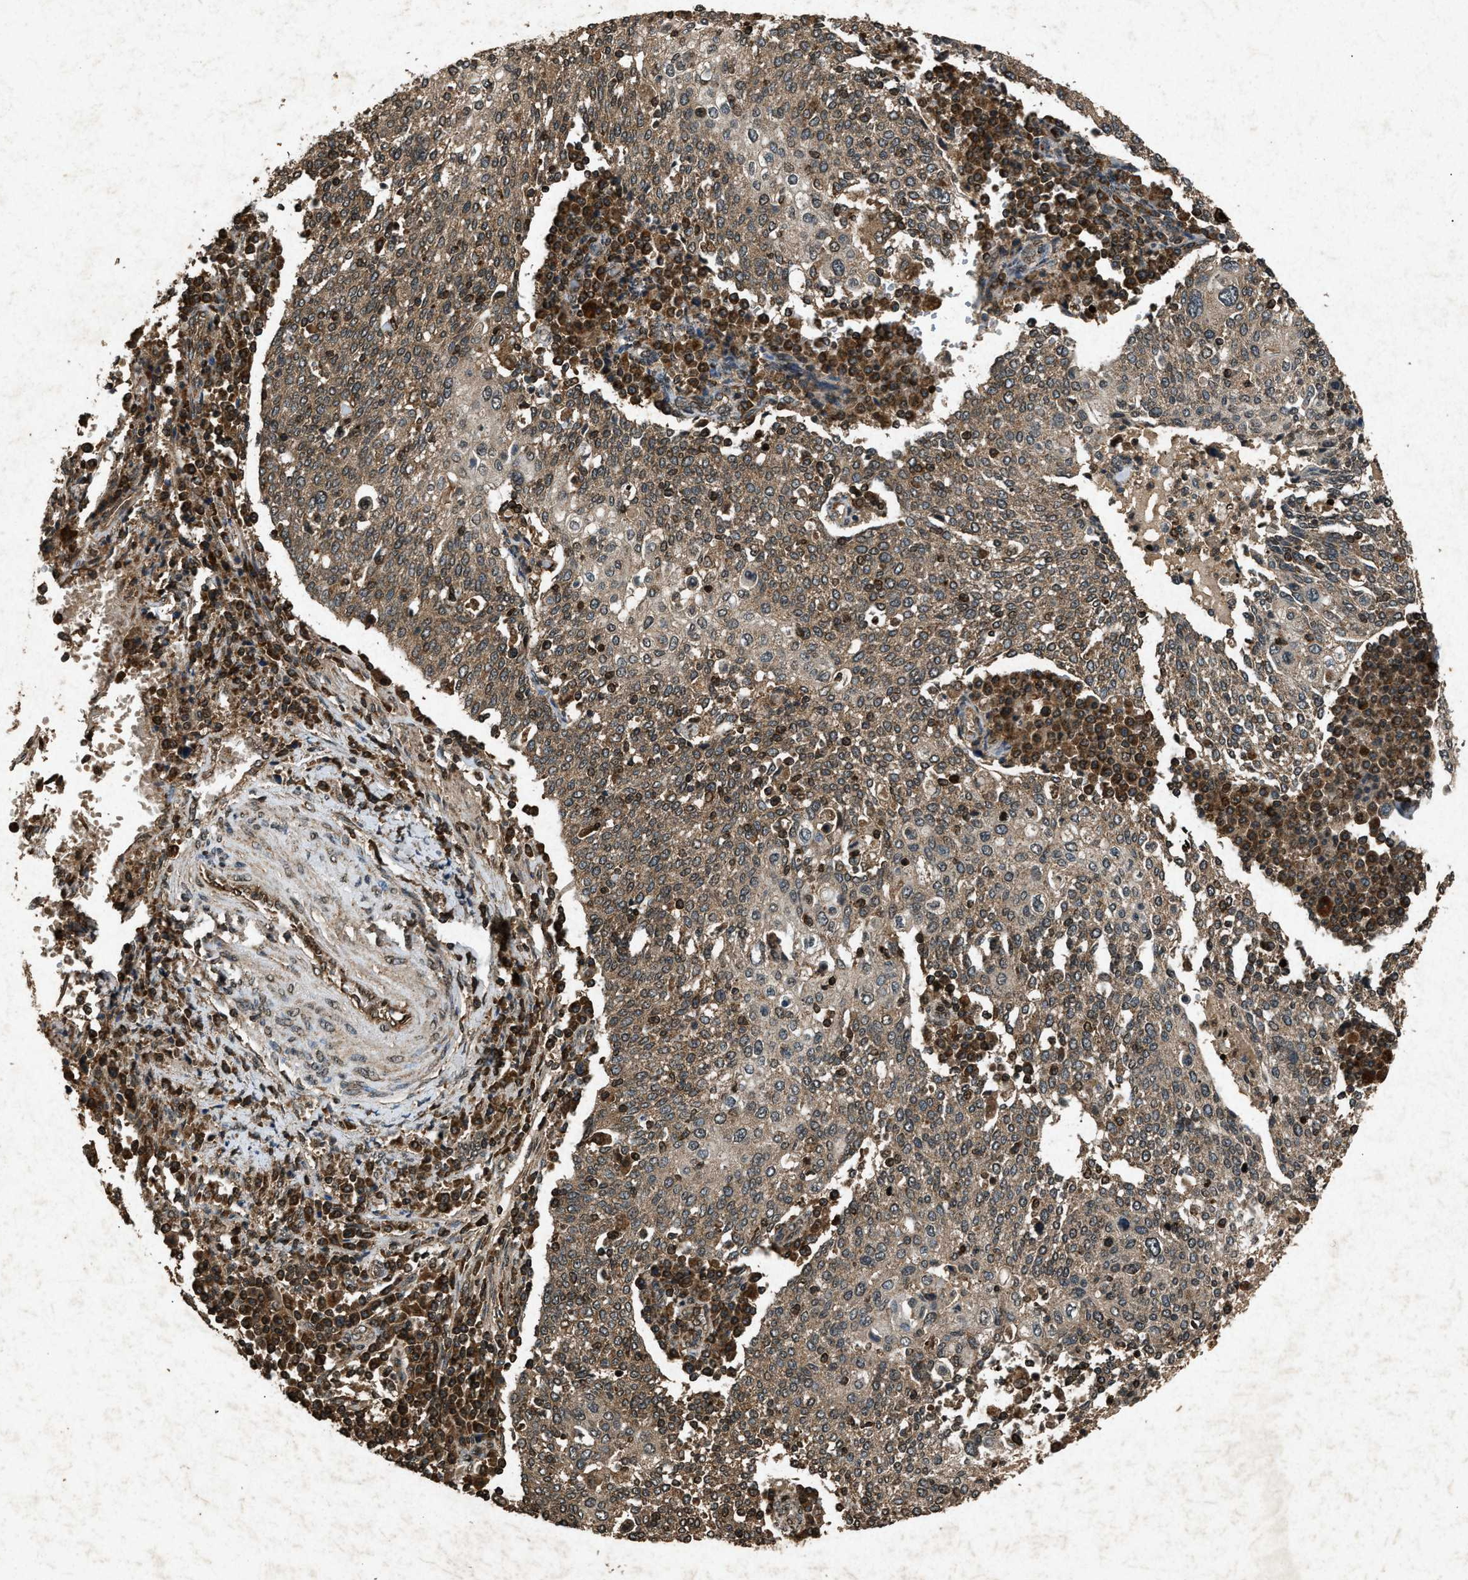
{"staining": {"intensity": "moderate", "quantity": ">75%", "location": "cytoplasmic/membranous"}, "tissue": "cervical cancer", "cell_type": "Tumor cells", "image_type": "cancer", "snomed": [{"axis": "morphology", "description": "Squamous cell carcinoma, NOS"}, {"axis": "topography", "description": "Cervix"}], "caption": "Immunohistochemistry (DAB) staining of cervical cancer (squamous cell carcinoma) exhibits moderate cytoplasmic/membranous protein expression in approximately >75% of tumor cells. (brown staining indicates protein expression, while blue staining denotes nuclei).", "gene": "OAS1", "patient": {"sex": "female", "age": 40}}